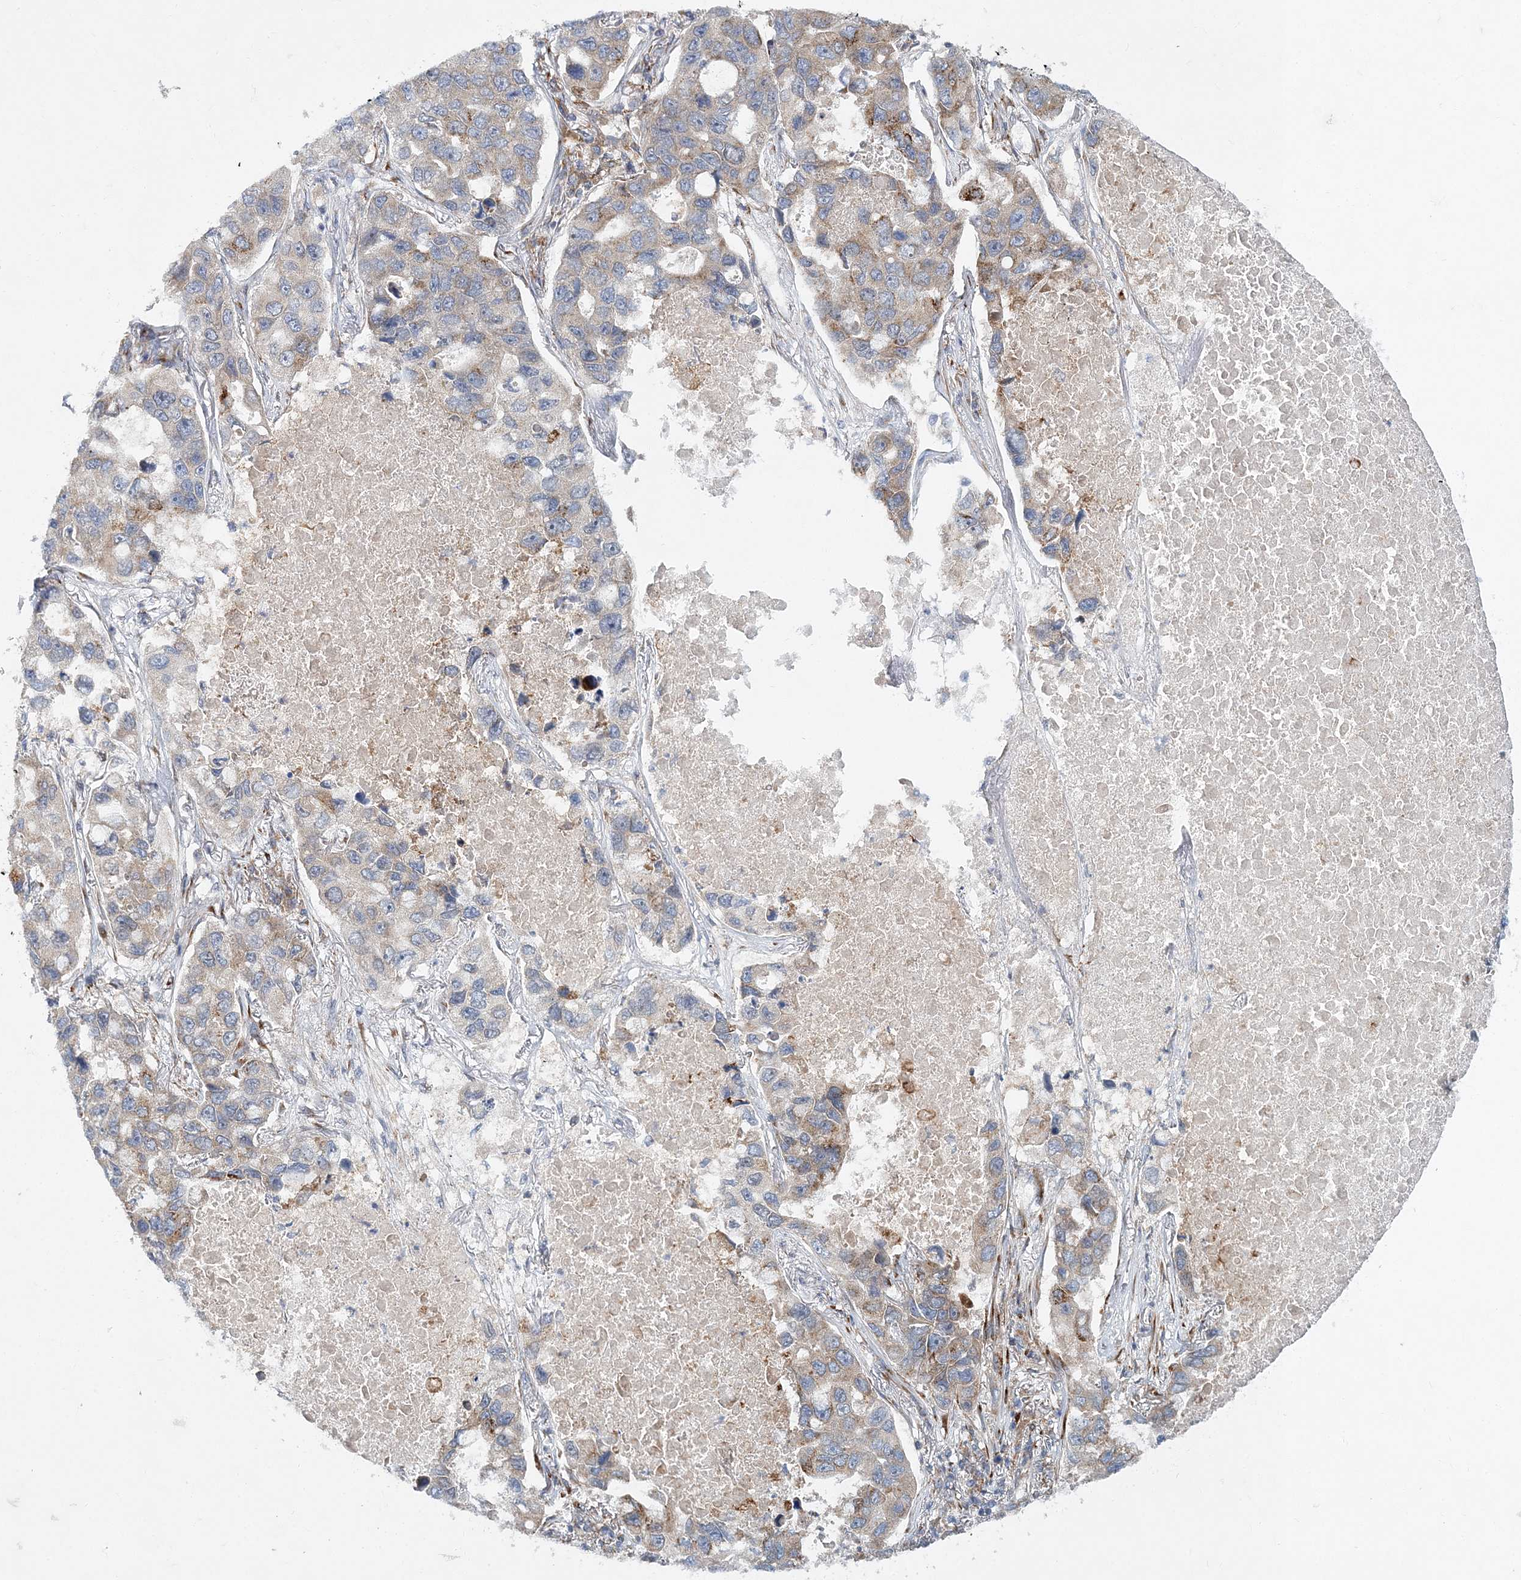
{"staining": {"intensity": "moderate", "quantity": "<25%", "location": "cytoplasmic/membranous"}, "tissue": "lung cancer", "cell_type": "Tumor cells", "image_type": "cancer", "snomed": [{"axis": "morphology", "description": "Adenocarcinoma, NOS"}, {"axis": "topography", "description": "Lung"}], "caption": "A low amount of moderate cytoplasmic/membranous staining is seen in approximately <25% of tumor cells in lung cancer (adenocarcinoma) tissue.", "gene": "NBAS", "patient": {"sex": "male", "age": 64}}